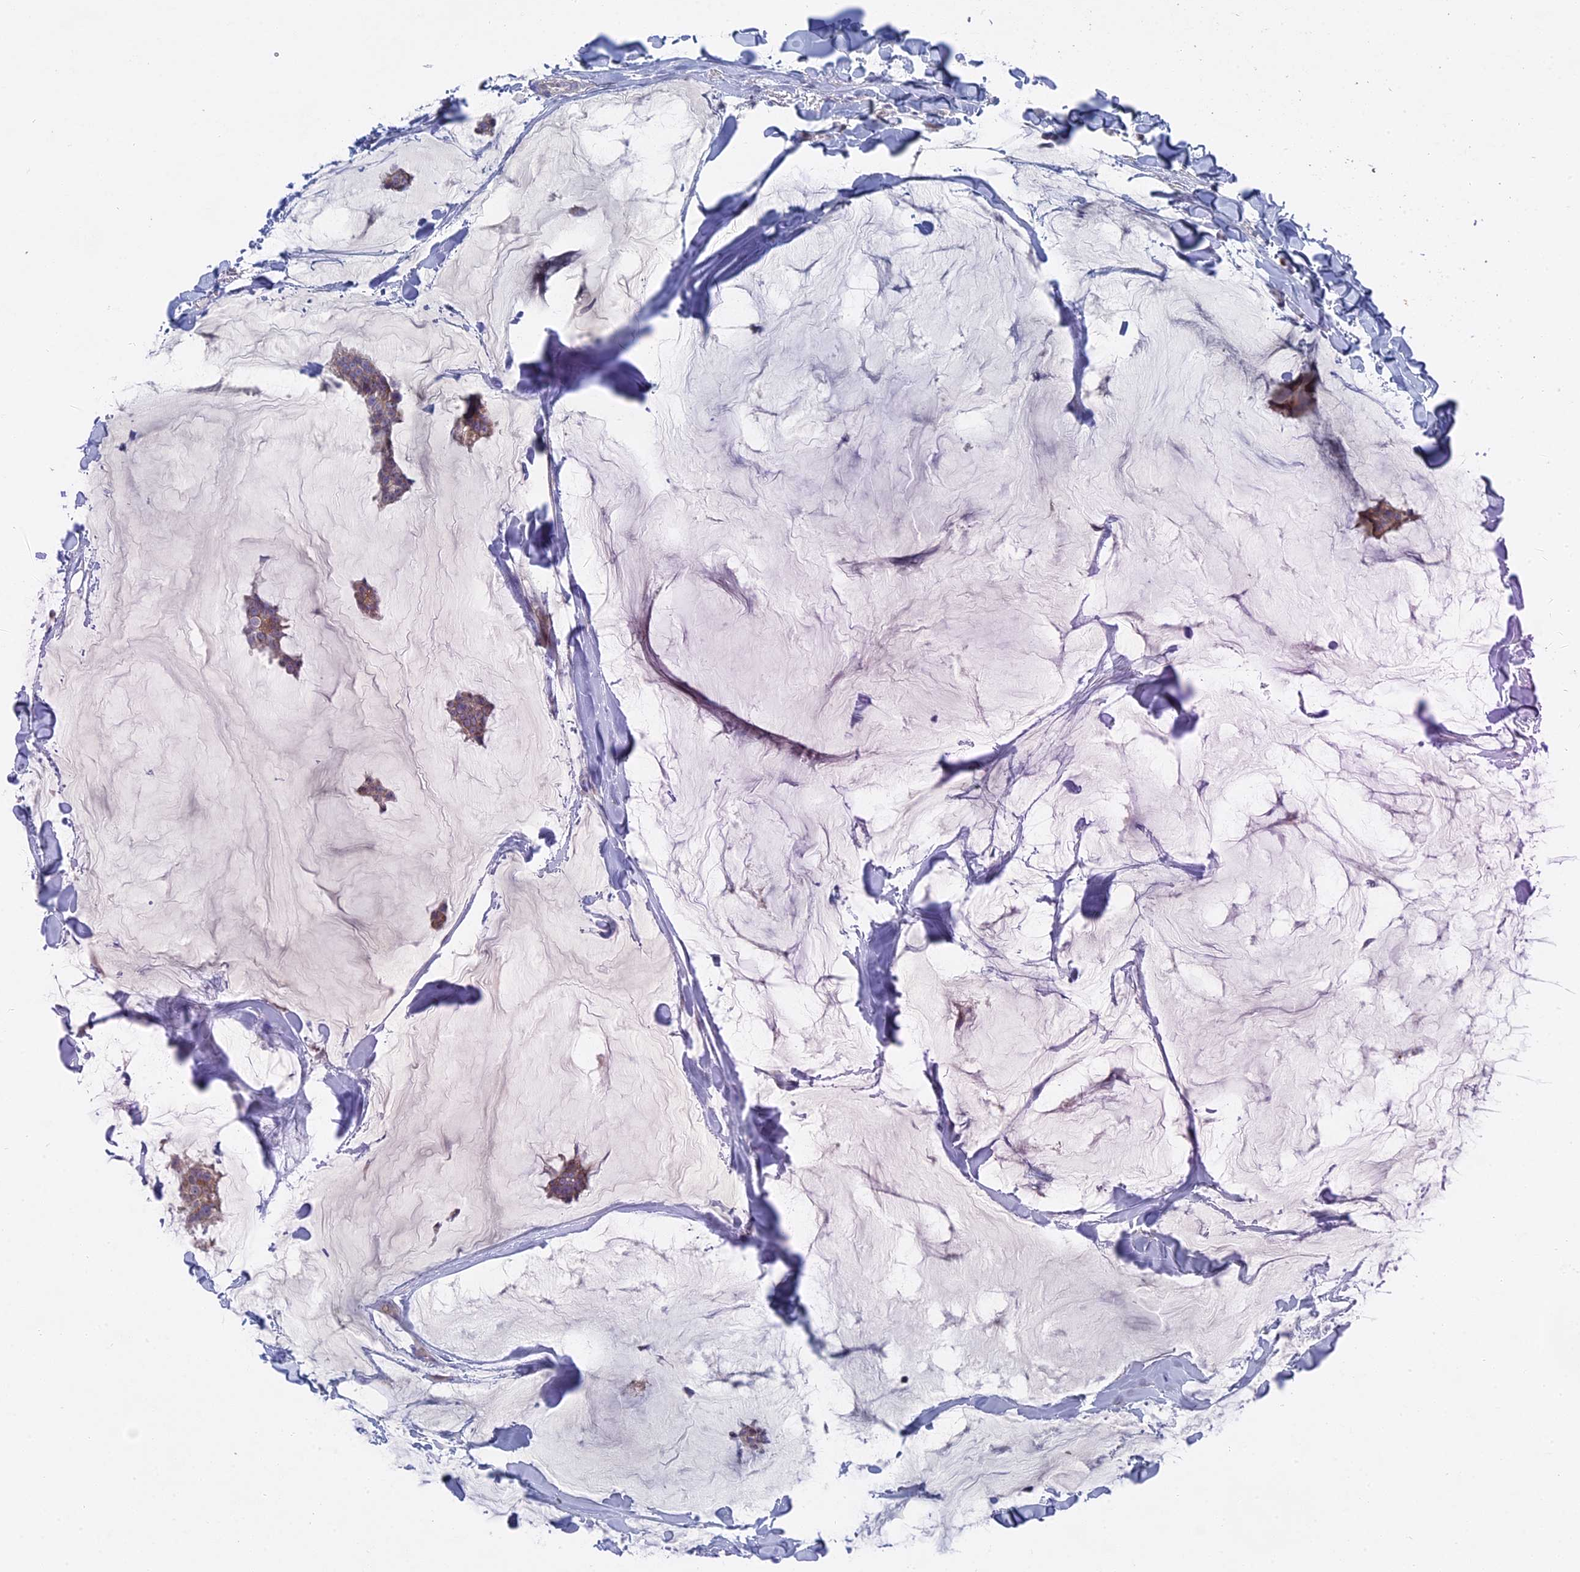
{"staining": {"intensity": "moderate", "quantity": "25%-75%", "location": "cytoplasmic/membranous"}, "tissue": "breast cancer", "cell_type": "Tumor cells", "image_type": "cancer", "snomed": [{"axis": "morphology", "description": "Duct carcinoma"}, {"axis": "topography", "description": "Breast"}], "caption": "Human breast cancer (intraductal carcinoma) stained for a protein (brown) demonstrates moderate cytoplasmic/membranous positive staining in about 25%-75% of tumor cells.", "gene": "TMEM161A", "patient": {"sex": "female", "age": 93}}